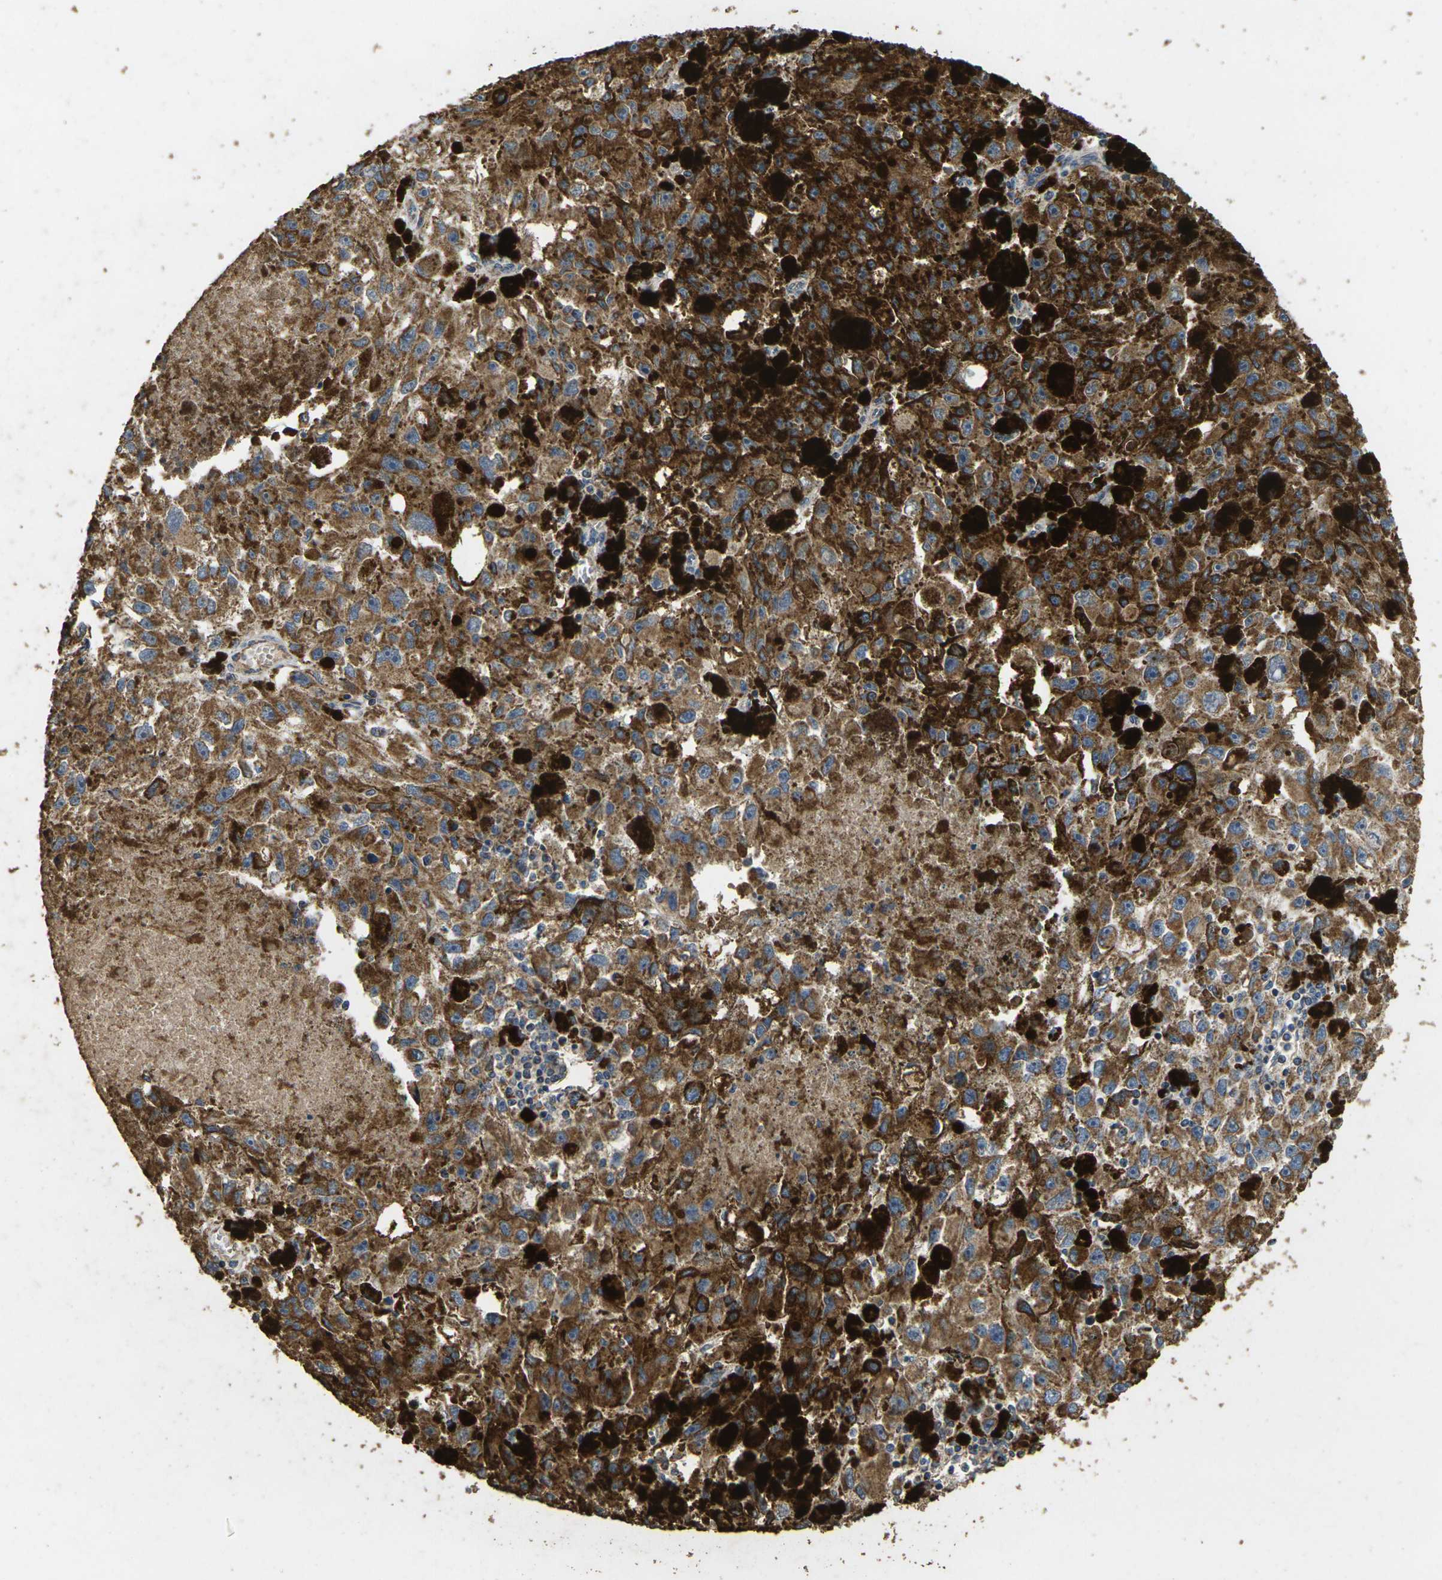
{"staining": {"intensity": "moderate", "quantity": ">75%", "location": "cytoplasmic/membranous"}, "tissue": "melanoma", "cell_type": "Tumor cells", "image_type": "cancer", "snomed": [{"axis": "morphology", "description": "Malignant melanoma in situ"}, {"axis": "morphology", "description": "Malignant melanoma, NOS"}, {"axis": "topography", "description": "Skin"}], "caption": "Protein staining reveals moderate cytoplasmic/membranous staining in approximately >75% of tumor cells in melanoma.", "gene": "MAPK11", "patient": {"sex": "female", "age": 88}}